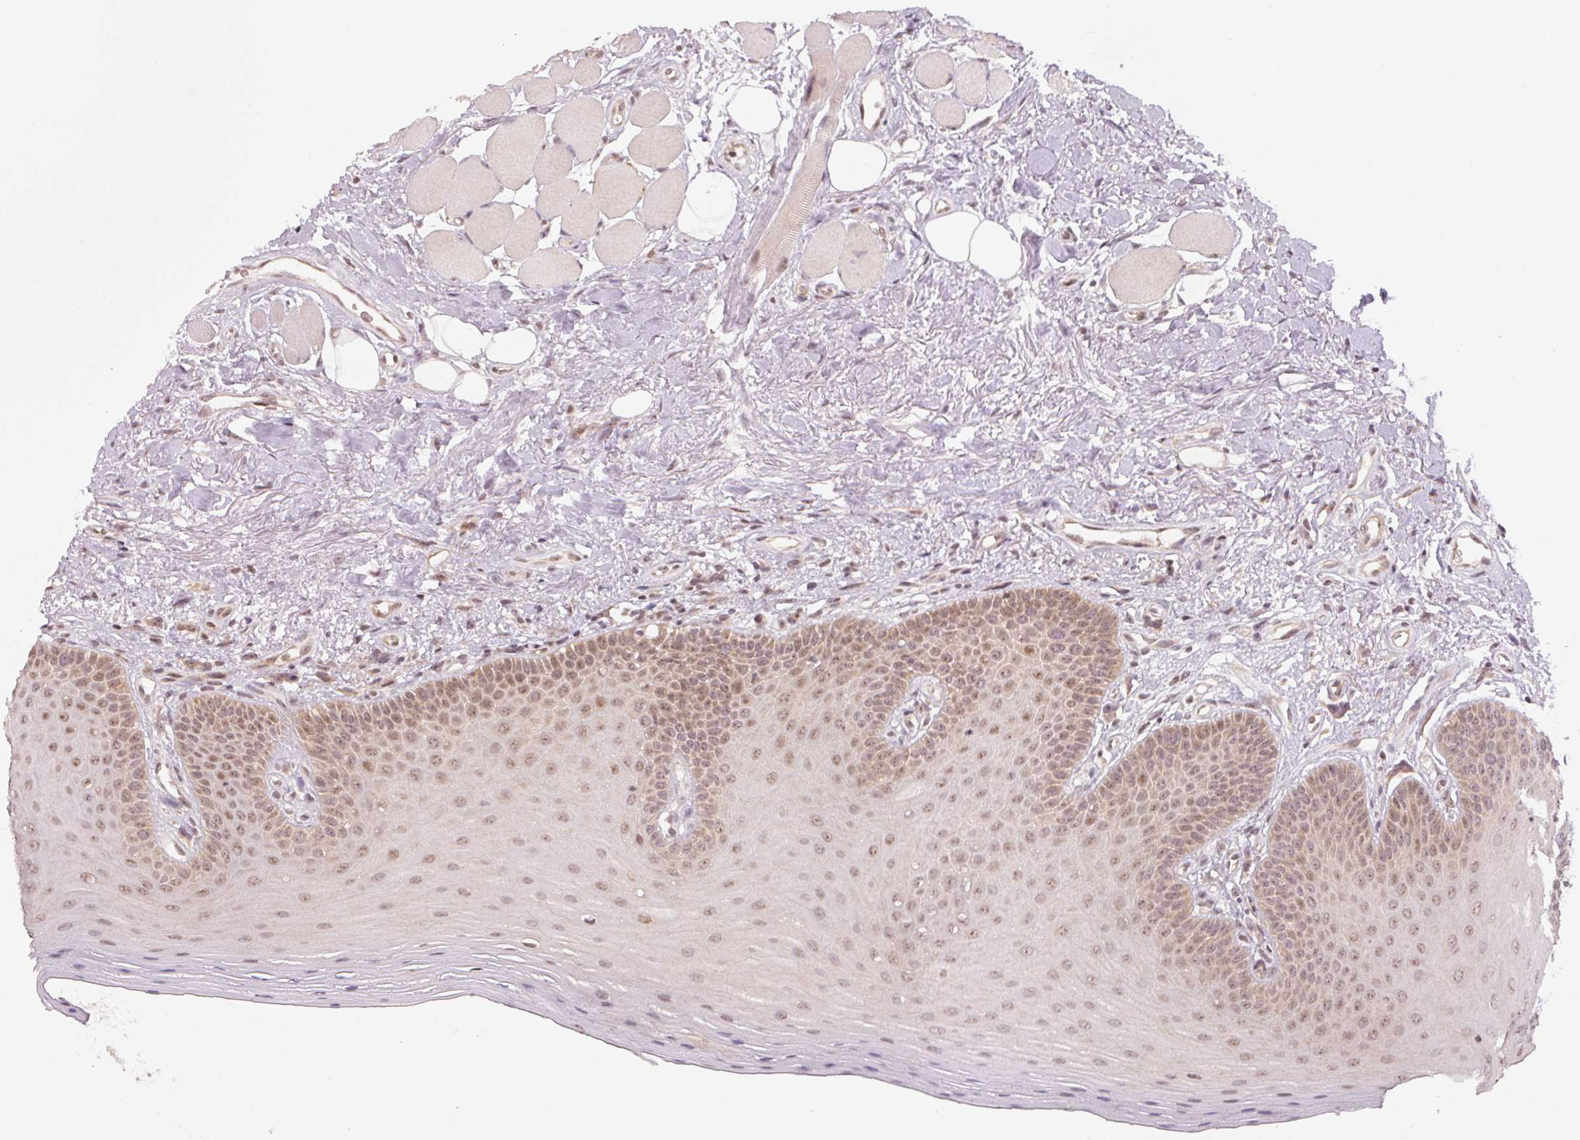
{"staining": {"intensity": "moderate", "quantity": ">75%", "location": "nuclear"}, "tissue": "oral mucosa", "cell_type": "Squamous epithelial cells", "image_type": "normal", "snomed": [{"axis": "morphology", "description": "Normal tissue, NOS"}, {"axis": "morphology", "description": "Normal morphology"}, {"axis": "topography", "description": "Oral tissue"}], "caption": "Moderate nuclear expression is seen in about >75% of squamous epithelial cells in benign oral mucosa.", "gene": "KAT6A", "patient": {"sex": "female", "age": 76}}